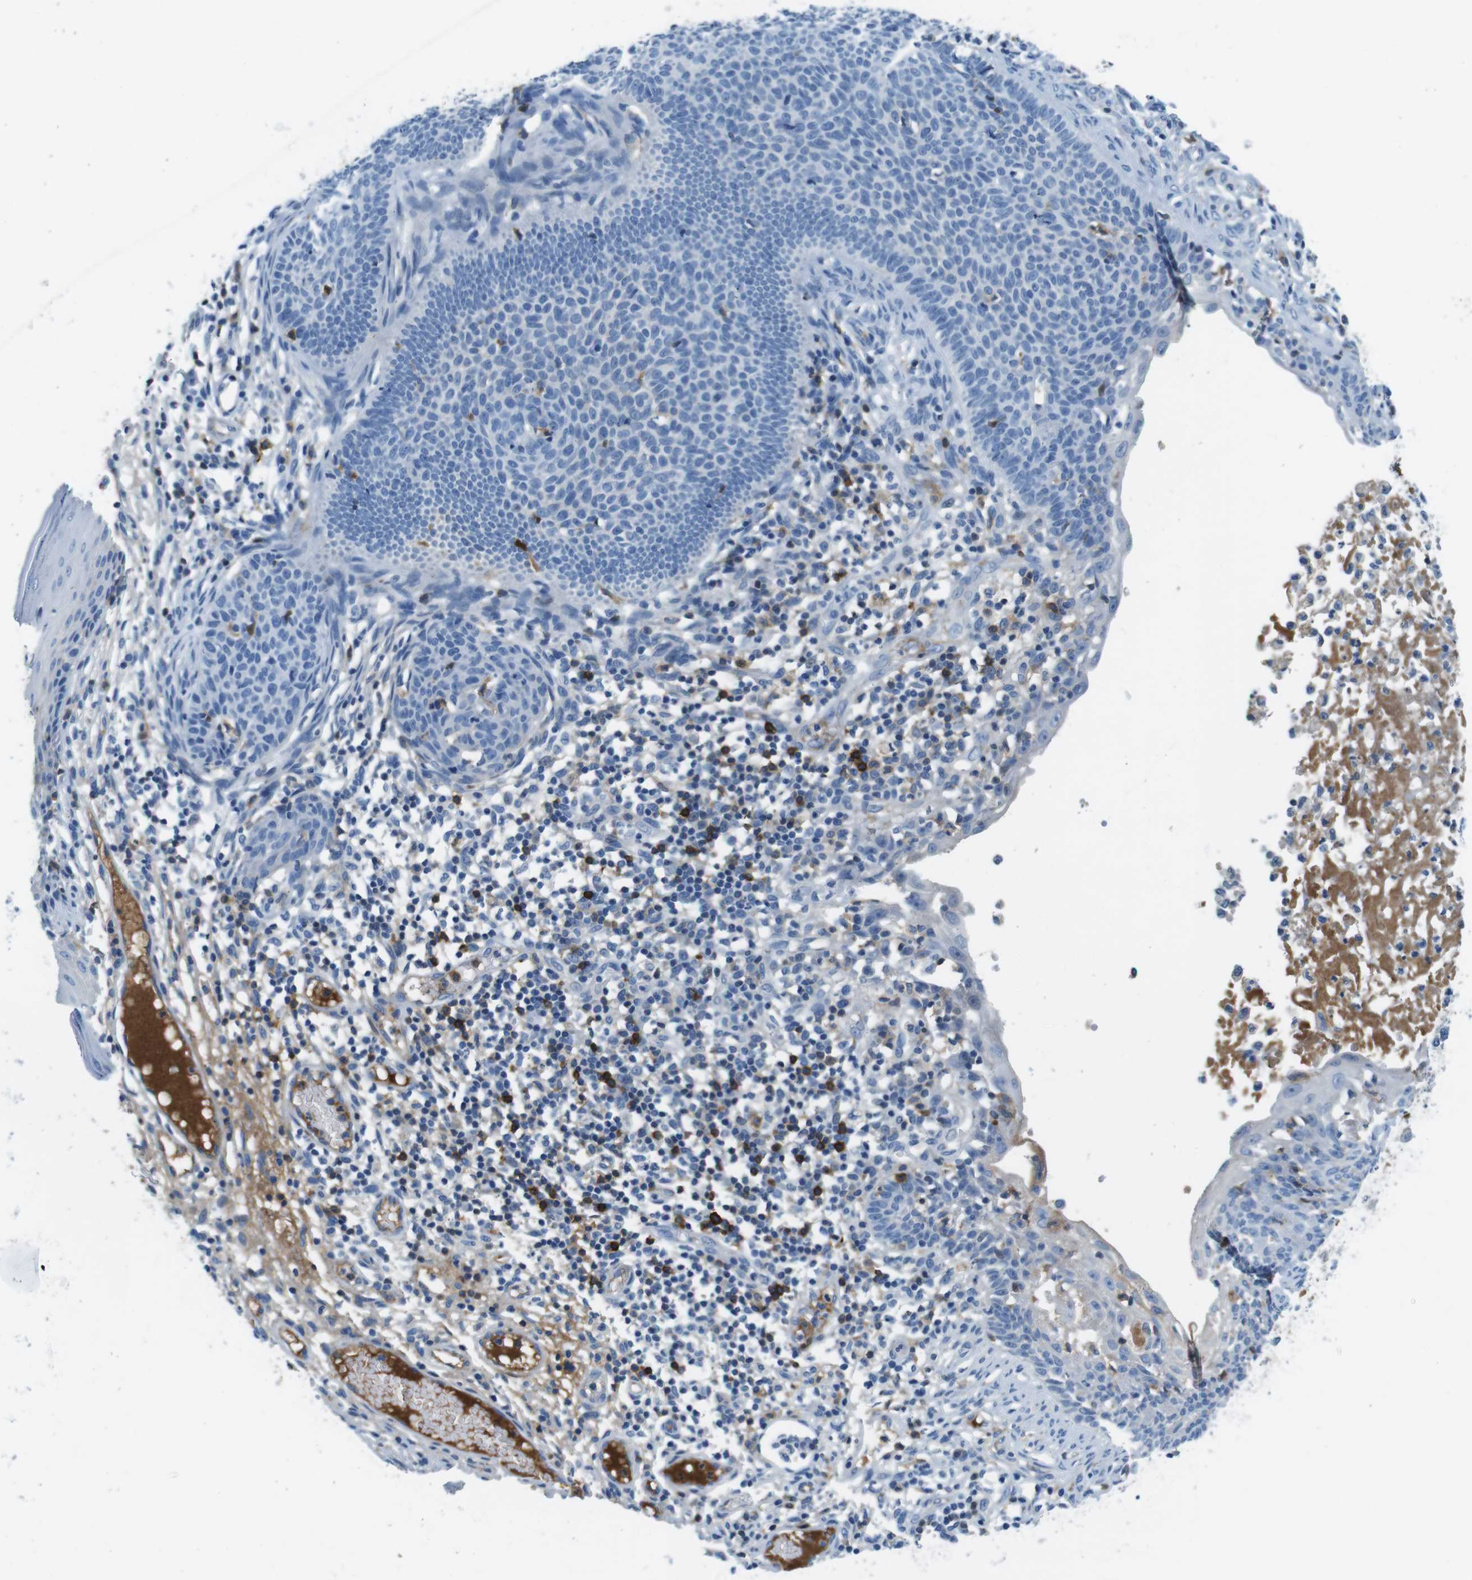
{"staining": {"intensity": "negative", "quantity": "none", "location": "none"}, "tissue": "skin cancer", "cell_type": "Tumor cells", "image_type": "cancer", "snomed": [{"axis": "morphology", "description": "Normal tissue, NOS"}, {"axis": "morphology", "description": "Basal cell carcinoma"}, {"axis": "topography", "description": "Skin"}], "caption": "DAB immunohistochemical staining of skin basal cell carcinoma displays no significant staining in tumor cells.", "gene": "IGHD", "patient": {"sex": "male", "age": 87}}